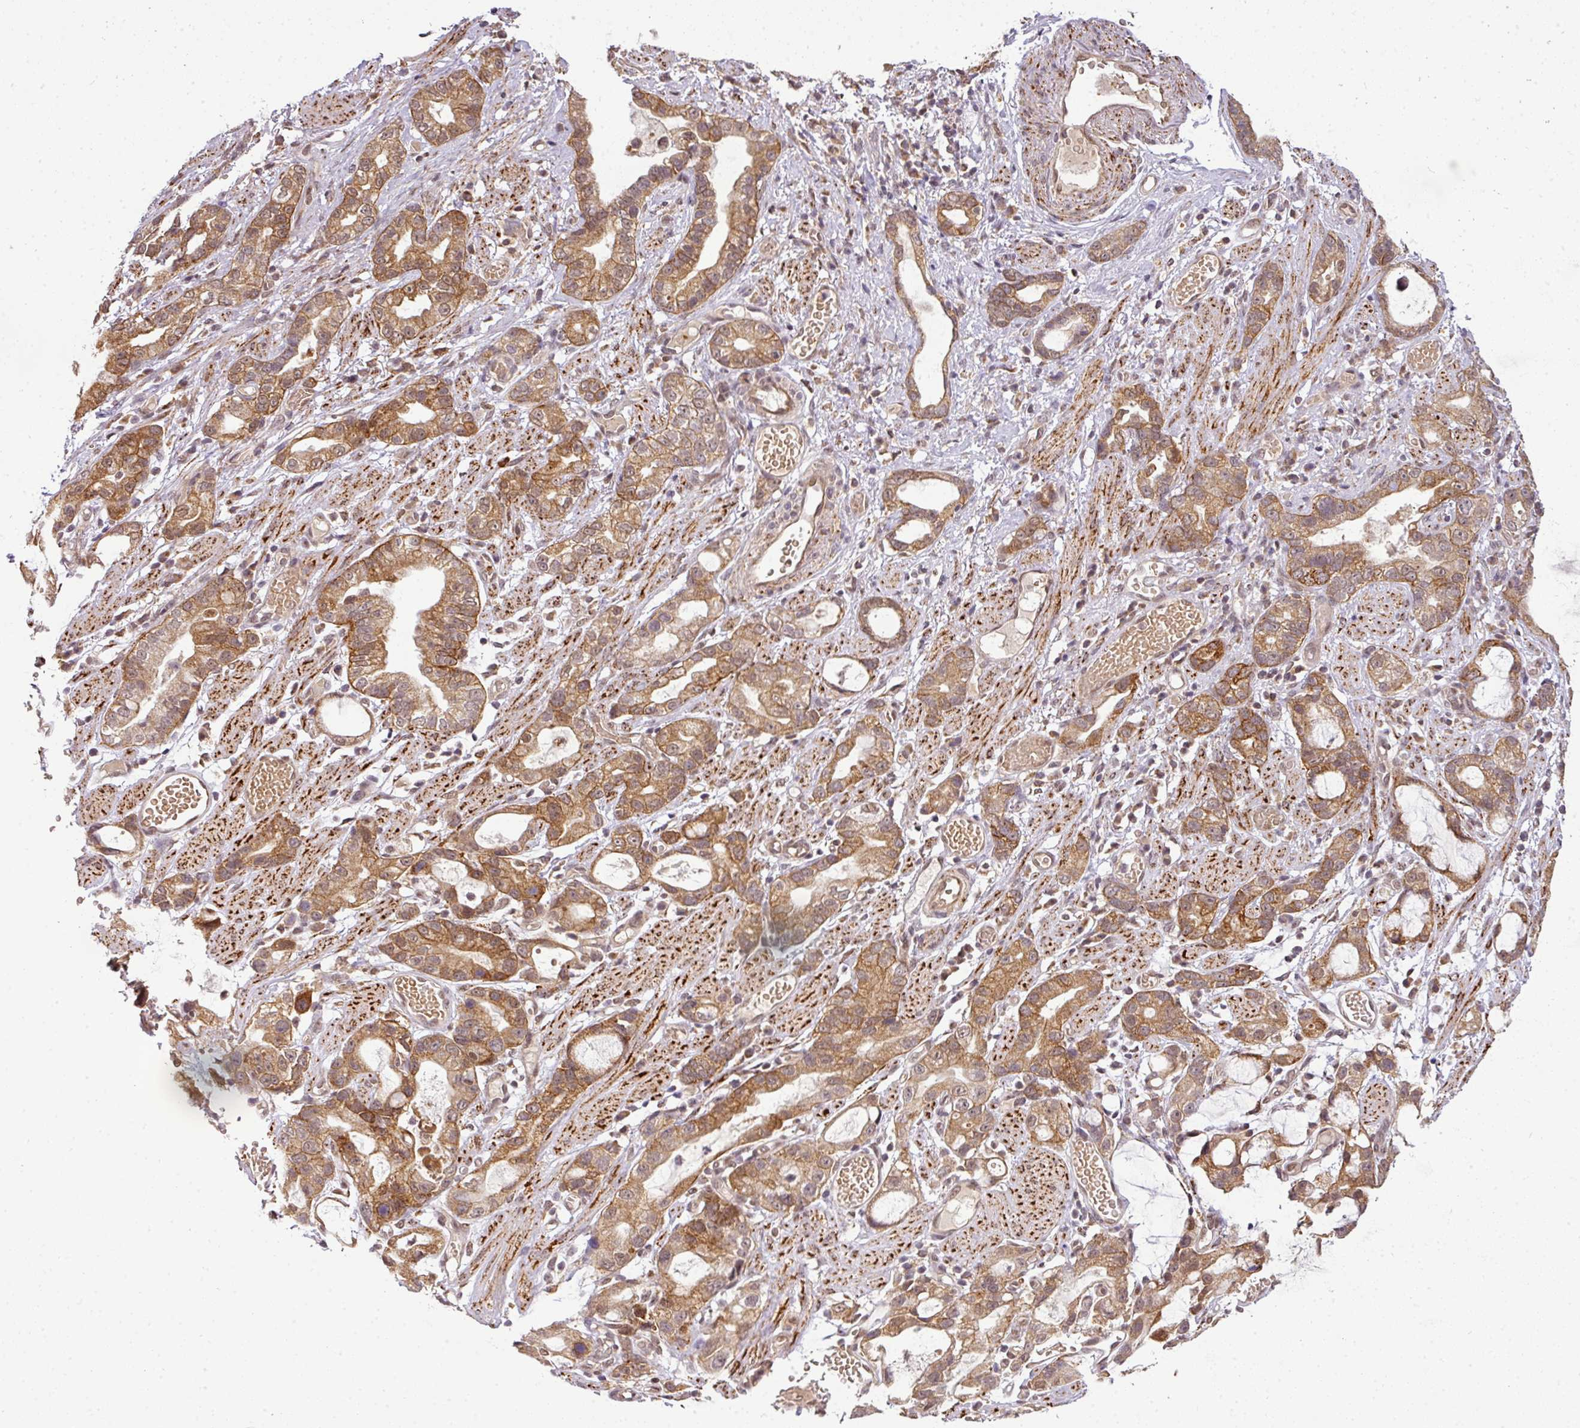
{"staining": {"intensity": "moderate", "quantity": ">75%", "location": "cytoplasmic/membranous"}, "tissue": "stomach cancer", "cell_type": "Tumor cells", "image_type": "cancer", "snomed": [{"axis": "morphology", "description": "Adenocarcinoma, NOS"}, {"axis": "topography", "description": "Stomach"}], "caption": "A brown stain highlights moderate cytoplasmic/membranous expression of a protein in human stomach cancer tumor cells.", "gene": "C1orf226", "patient": {"sex": "male", "age": 55}}